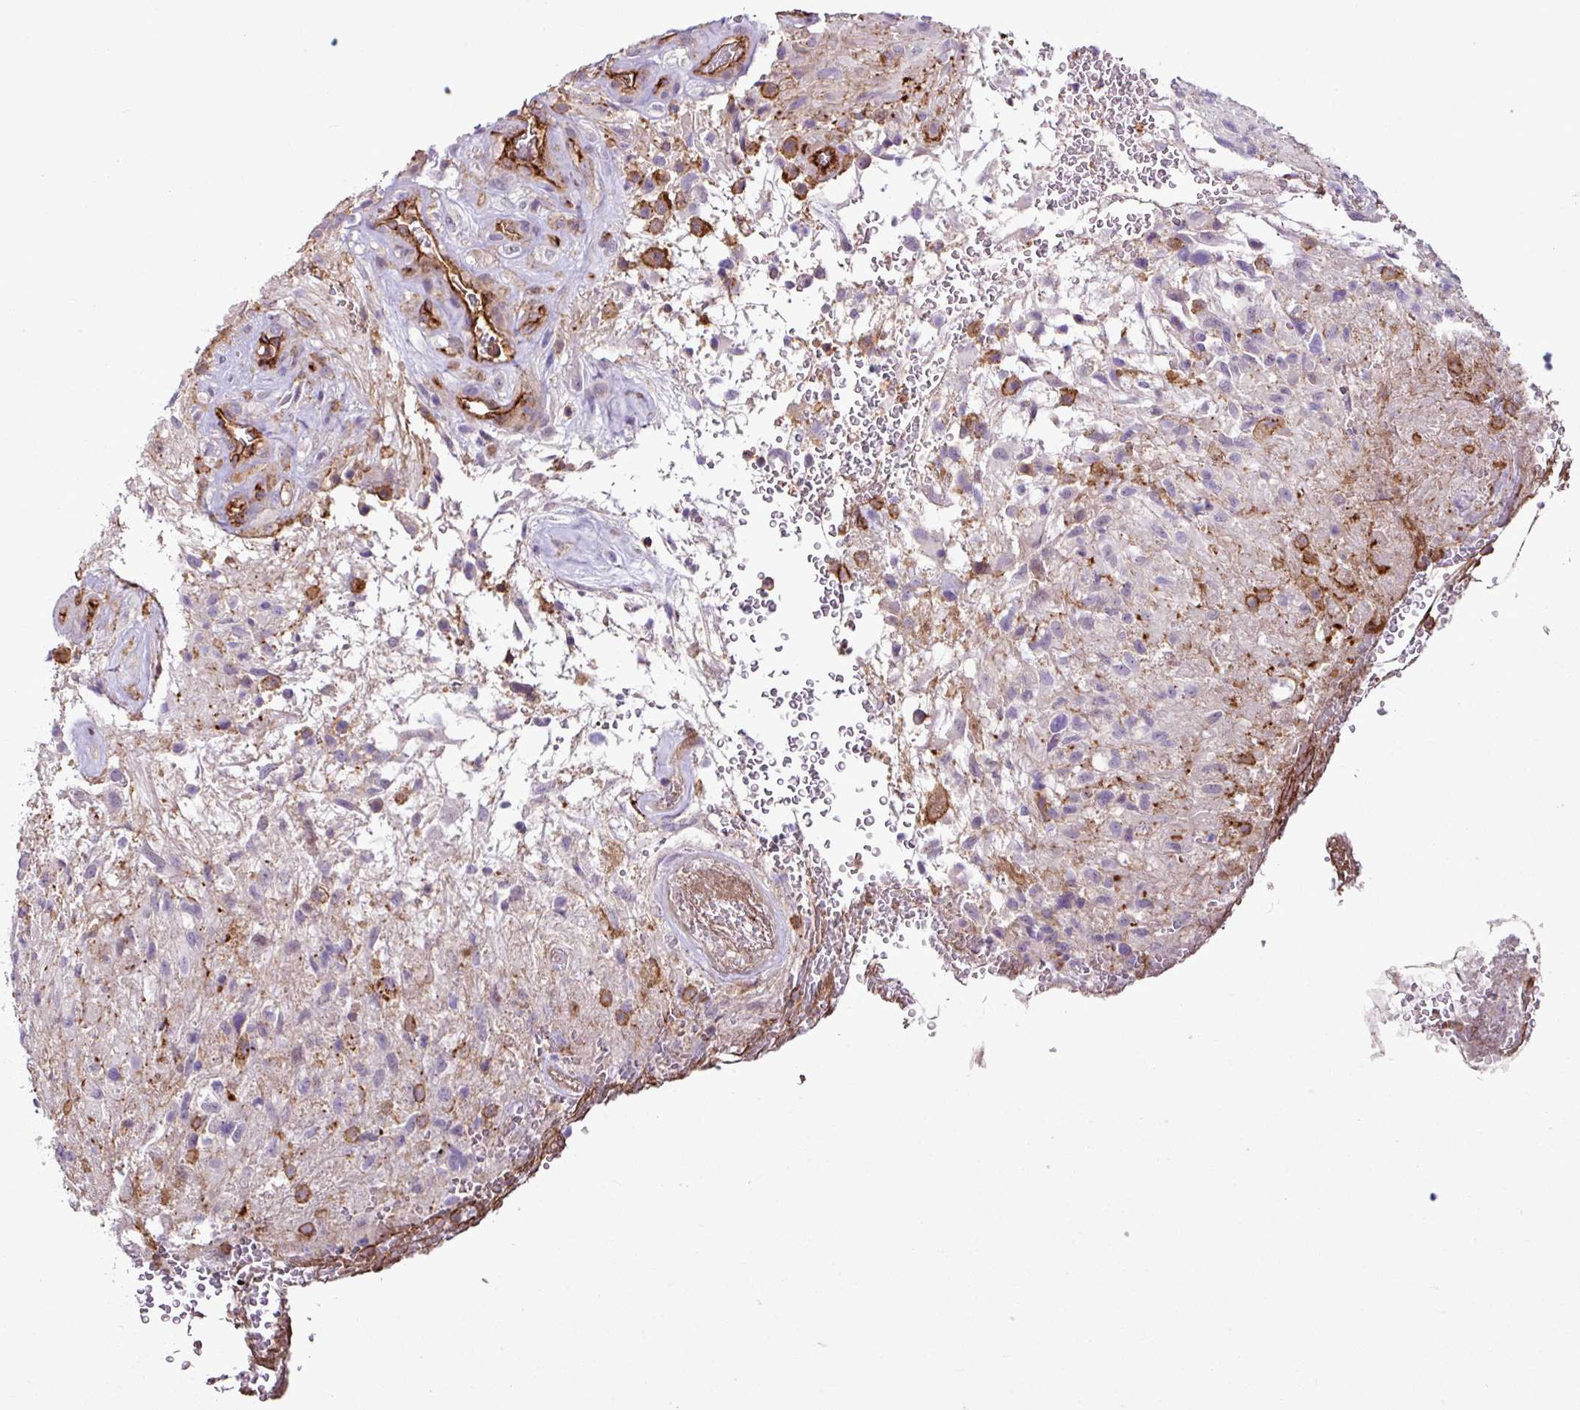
{"staining": {"intensity": "negative", "quantity": "none", "location": "none"}, "tissue": "glioma", "cell_type": "Tumor cells", "image_type": "cancer", "snomed": [{"axis": "morphology", "description": "Glioma, malignant, High grade"}, {"axis": "topography", "description": "Brain"}], "caption": "Immunohistochemistry (IHC) micrograph of neoplastic tissue: glioma stained with DAB (3,3'-diaminobenzidine) exhibits no significant protein staining in tumor cells. (Stains: DAB (3,3'-diaminobenzidine) immunohistochemistry (IHC) with hematoxylin counter stain, Microscopy: brightfield microscopy at high magnification).", "gene": "ZNF106", "patient": {"sex": "male", "age": 56}}